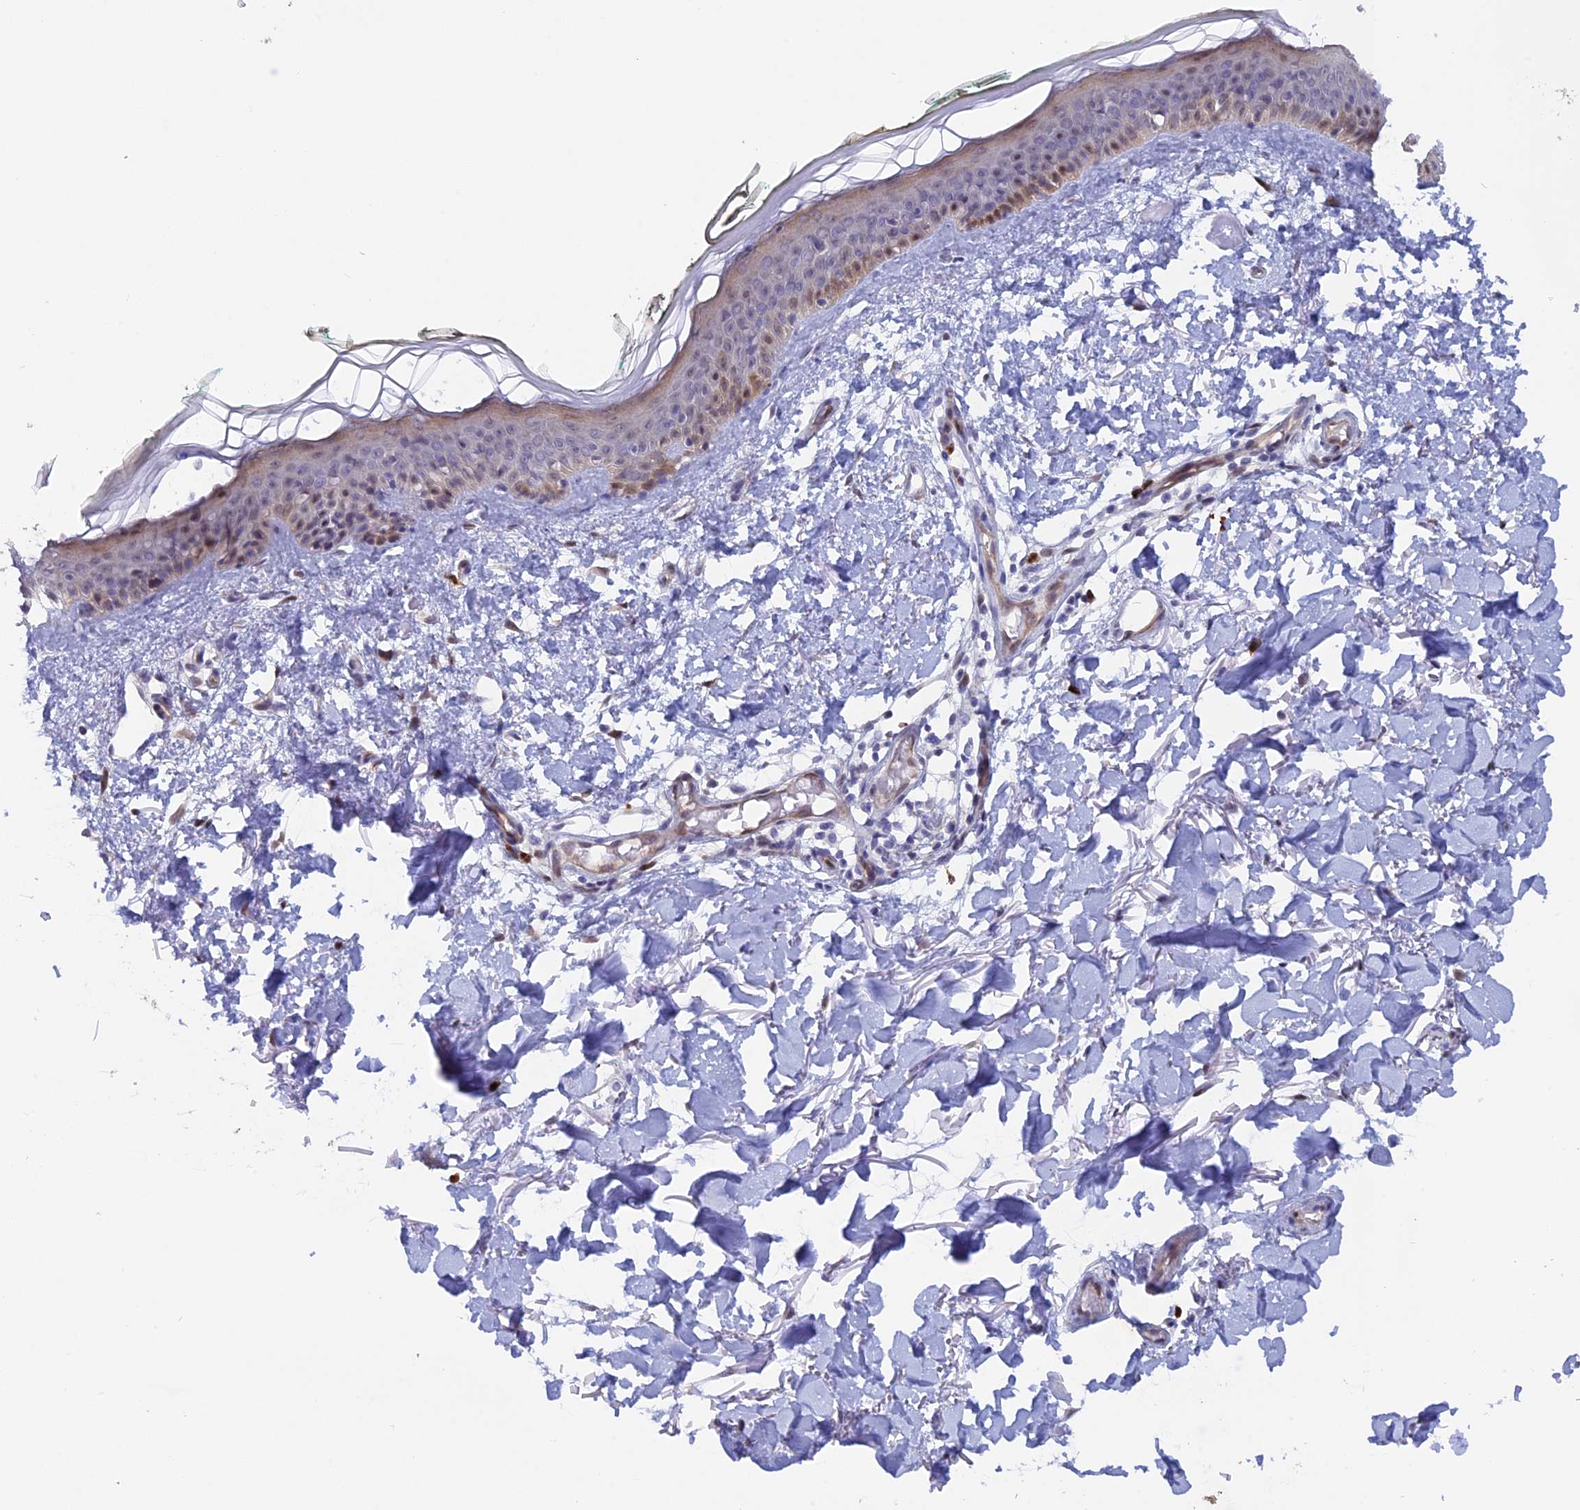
{"staining": {"intensity": "negative", "quantity": "none", "location": "none"}, "tissue": "skin", "cell_type": "Fibroblasts", "image_type": "normal", "snomed": [{"axis": "morphology", "description": "Normal tissue, NOS"}, {"axis": "topography", "description": "Skin"}], "caption": "The image demonstrates no staining of fibroblasts in normal skin.", "gene": "SLC26A1", "patient": {"sex": "male", "age": 62}}